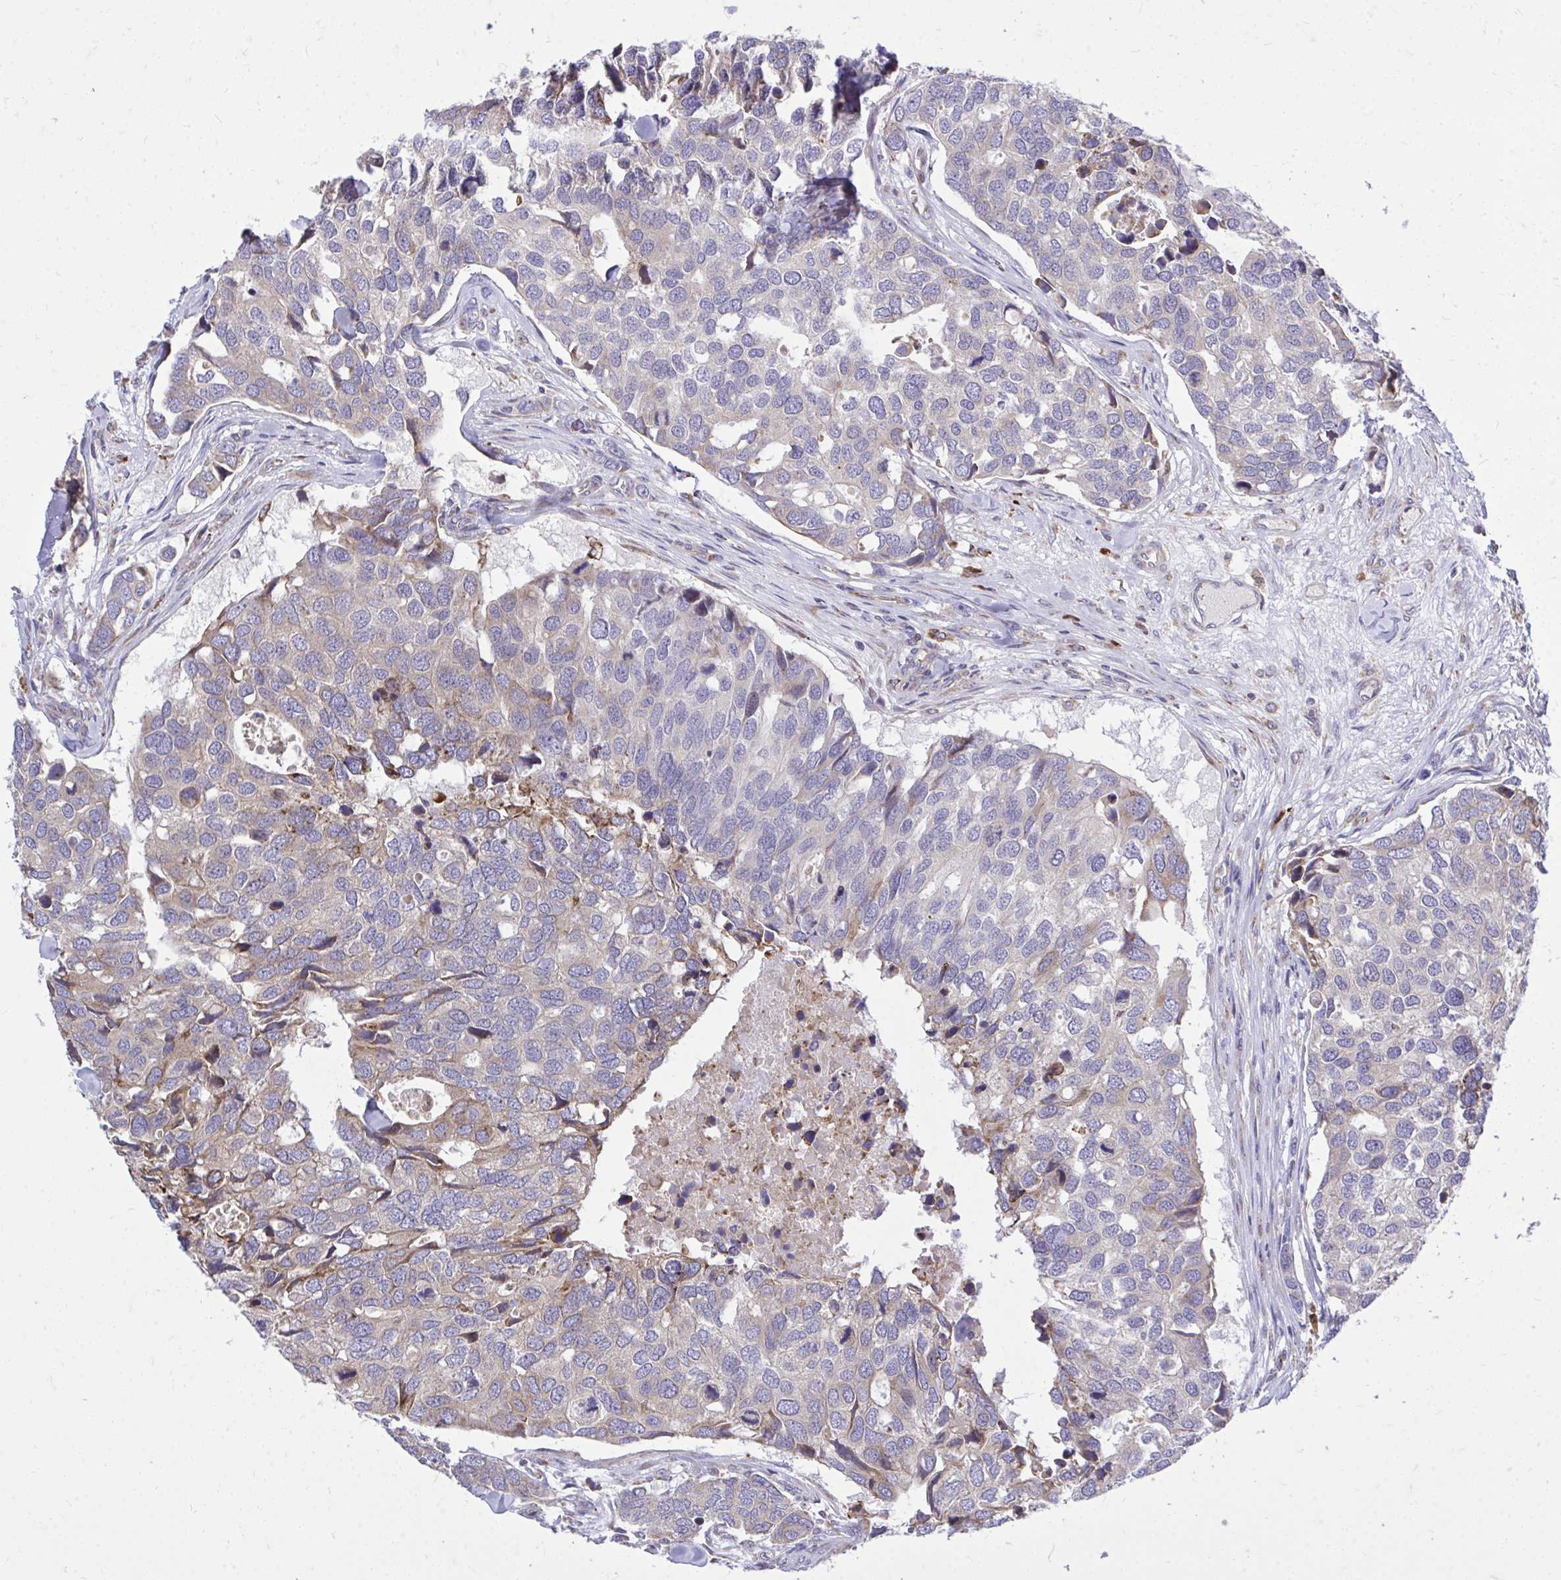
{"staining": {"intensity": "weak", "quantity": "<25%", "location": "cytoplasmic/membranous"}, "tissue": "breast cancer", "cell_type": "Tumor cells", "image_type": "cancer", "snomed": [{"axis": "morphology", "description": "Duct carcinoma"}, {"axis": "topography", "description": "Breast"}], "caption": "High power microscopy image of an immunohistochemistry micrograph of breast intraductal carcinoma, revealing no significant staining in tumor cells.", "gene": "METTL9", "patient": {"sex": "female", "age": 83}}